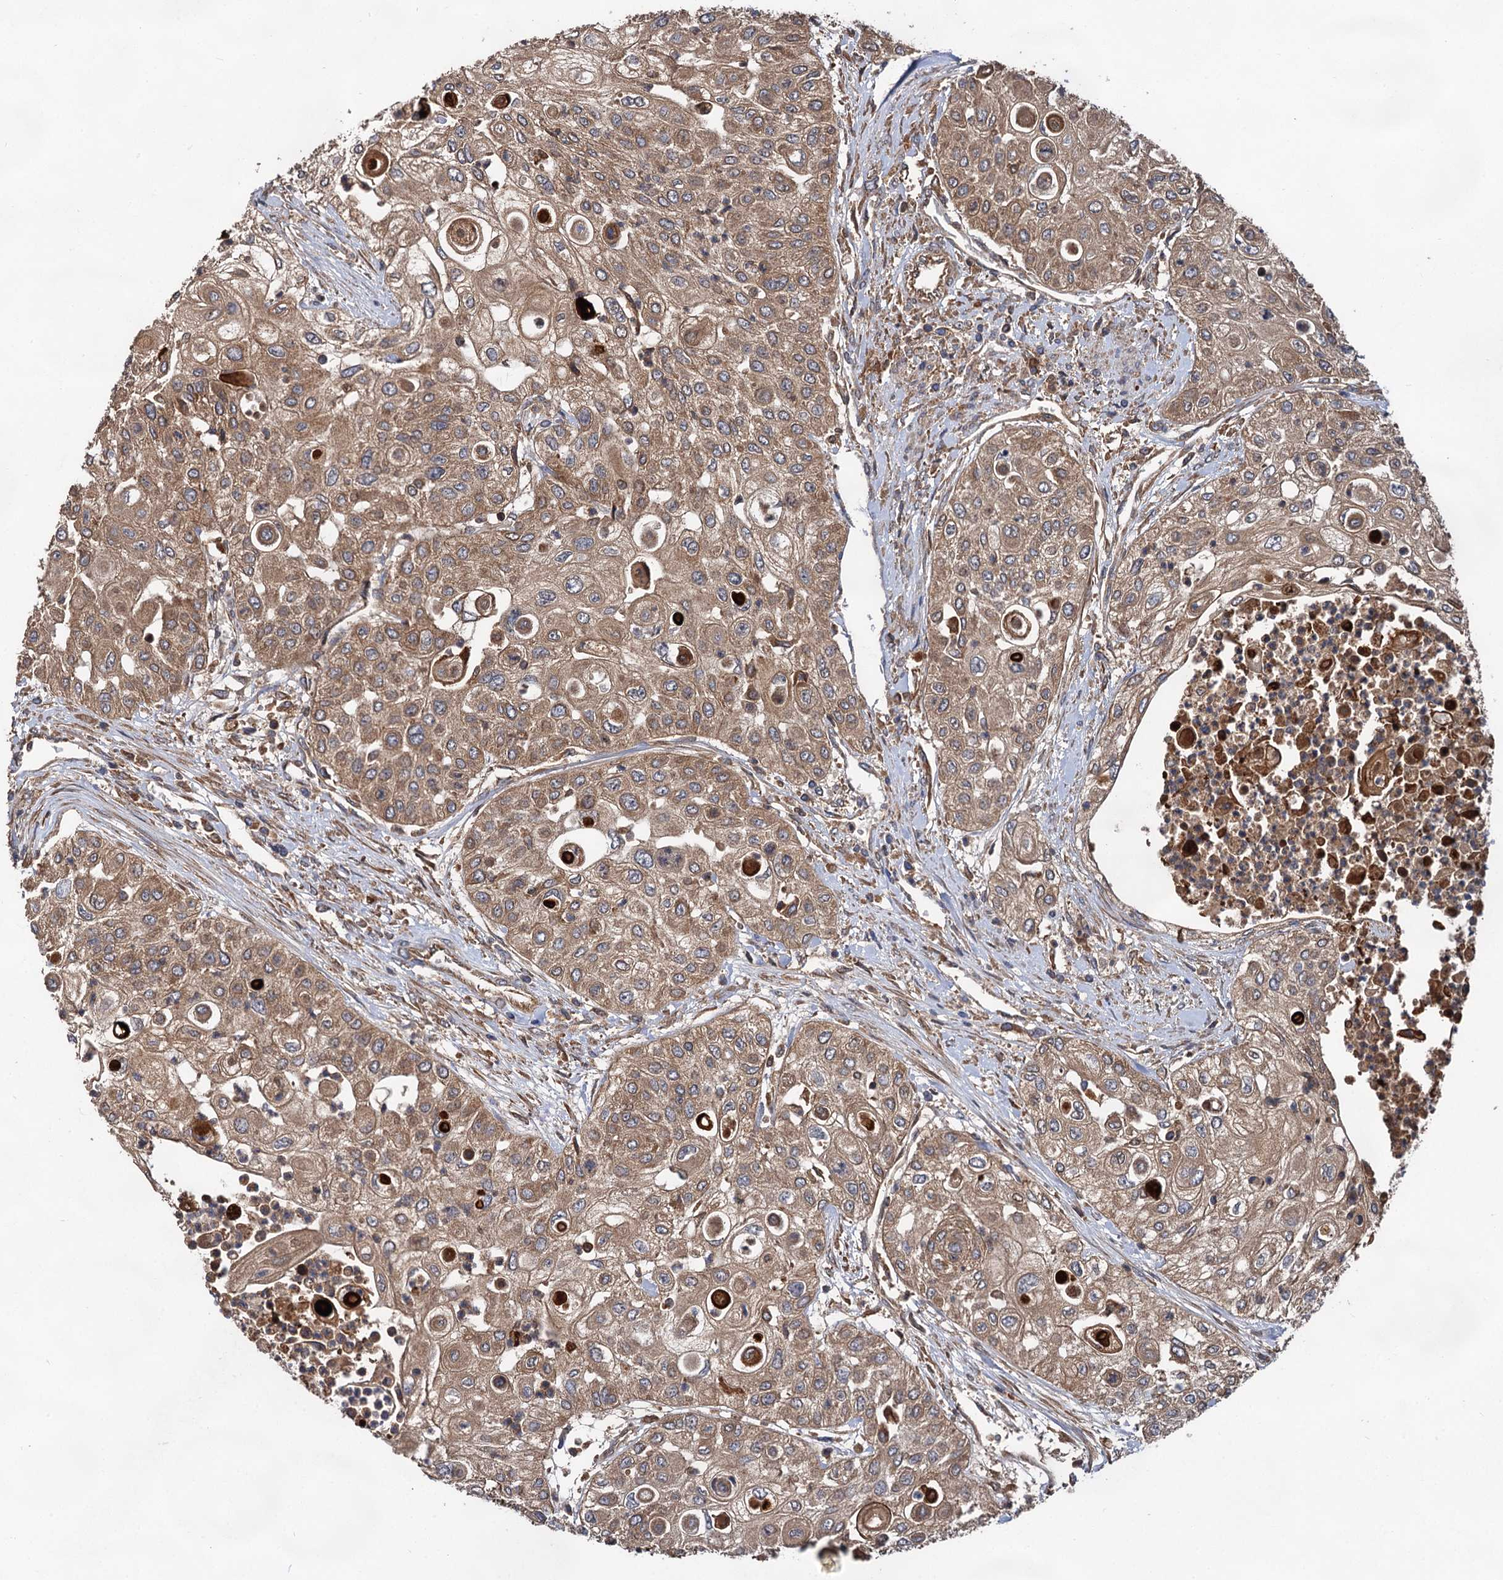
{"staining": {"intensity": "moderate", "quantity": ">75%", "location": "cytoplasmic/membranous"}, "tissue": "urothelial cancer", "cell_type": "Tumor cells", "image_type": "cancer", "snomed": [{"axis": "morphology", "description": "Urothelial carcinoma, High grade"}, {"axis": "topography", "description": "Urinary bladder"}], "caption": "Urothelial cancer stained with immunohistochemistry (IHC) reveals moderate cytoplasmic/membranous positivity in about >75% of tumor cells.", "gene": "TEX9", "patient": {"sex": "female", "age": 79}}